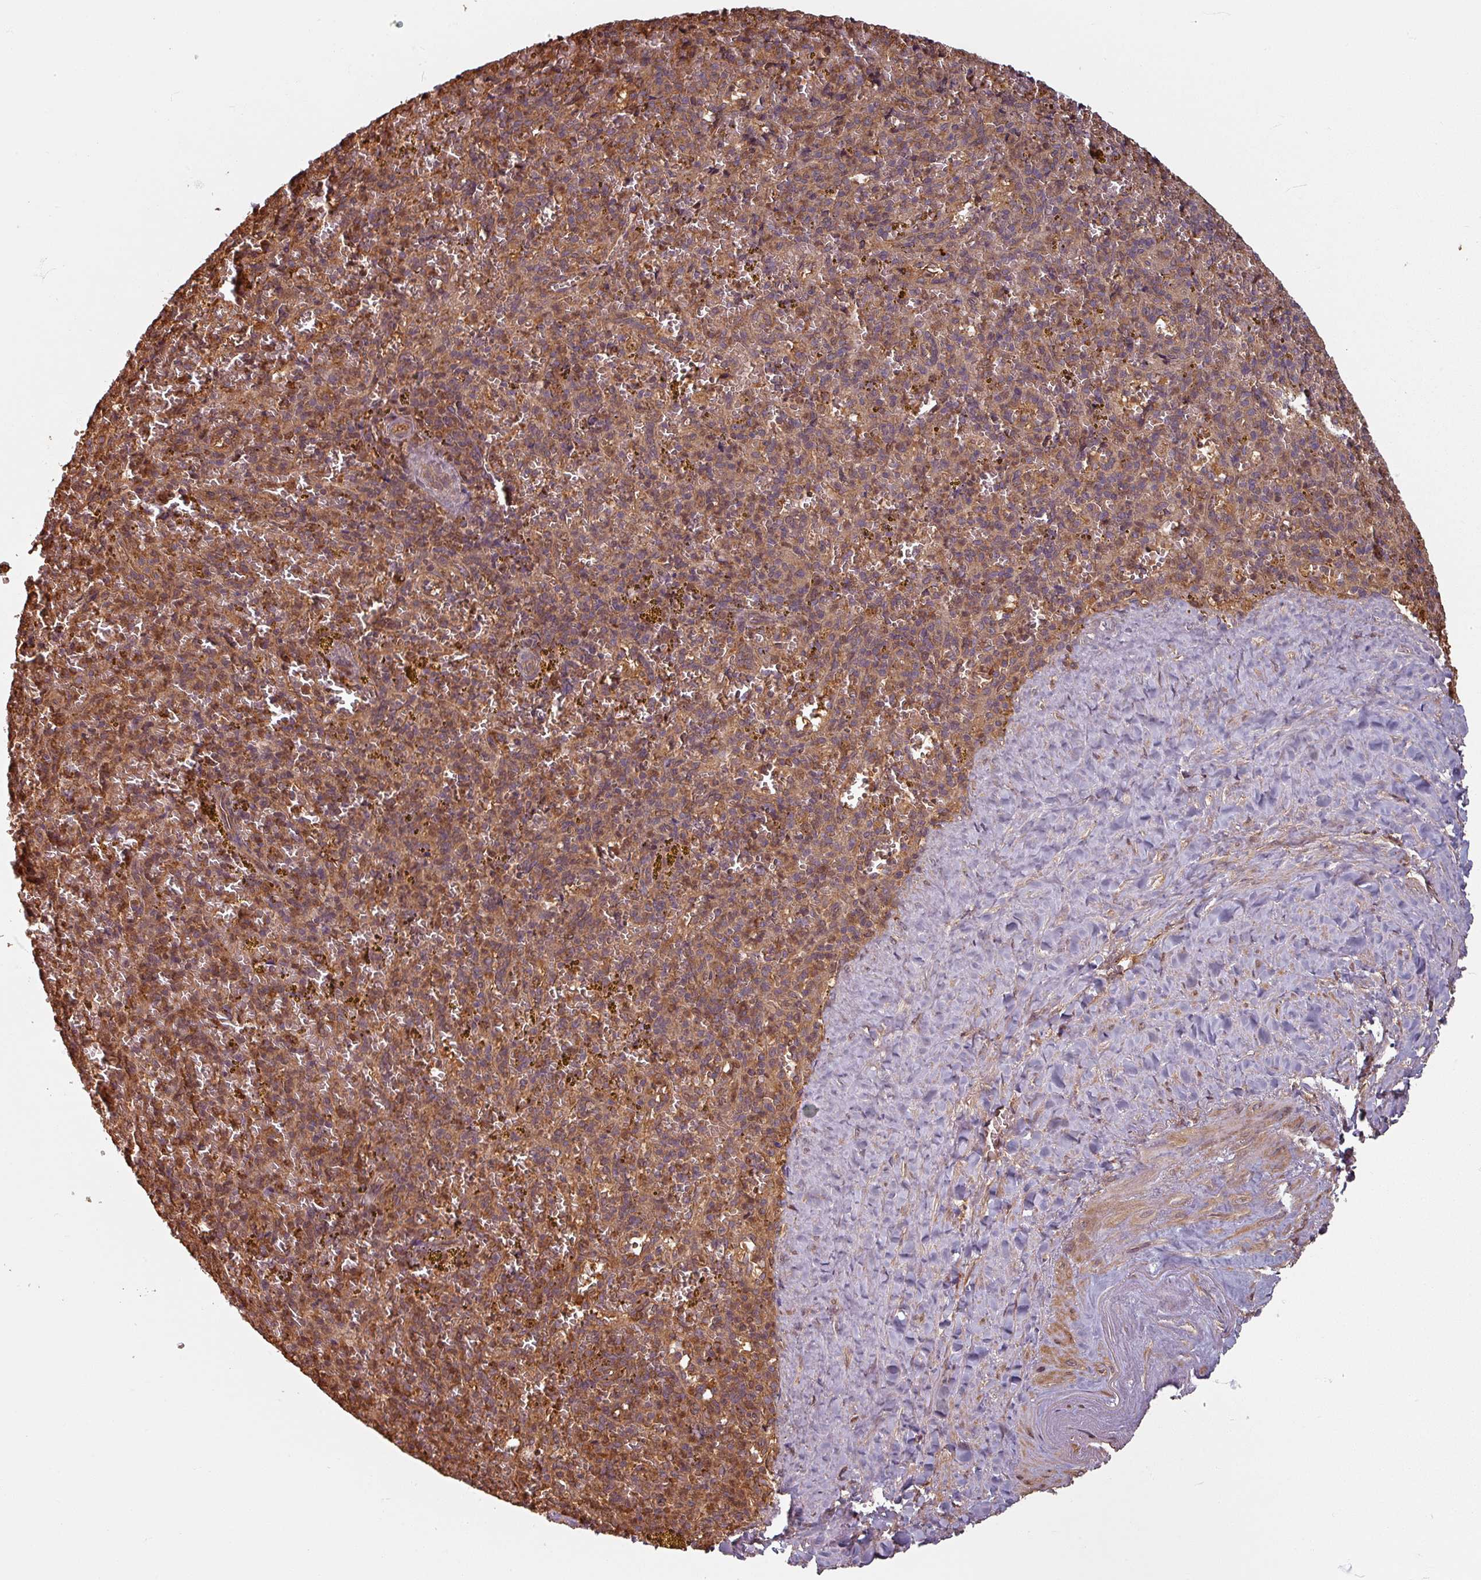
{"staining": {"intensity": "moderate", "quantity": "25%-75%", "location": "cytoplasmic/membranous"}, "tissue": "spleen", "cell_type": "Cells in red pulp", "image_type": "normal", "snomed": [{"axis": "morphology", "description": "Normal tissue, NOS"}, {"axis": "topography", "description": "Spleen"}], "caption": "A medium amount of moderate cytoplasmic/membranous expression is appreciated in approximately 25%-75% of cells in red pulp in unremarkable spleen.", "gene": "EID1", "patient": {"sex": "male", "age": 57}}